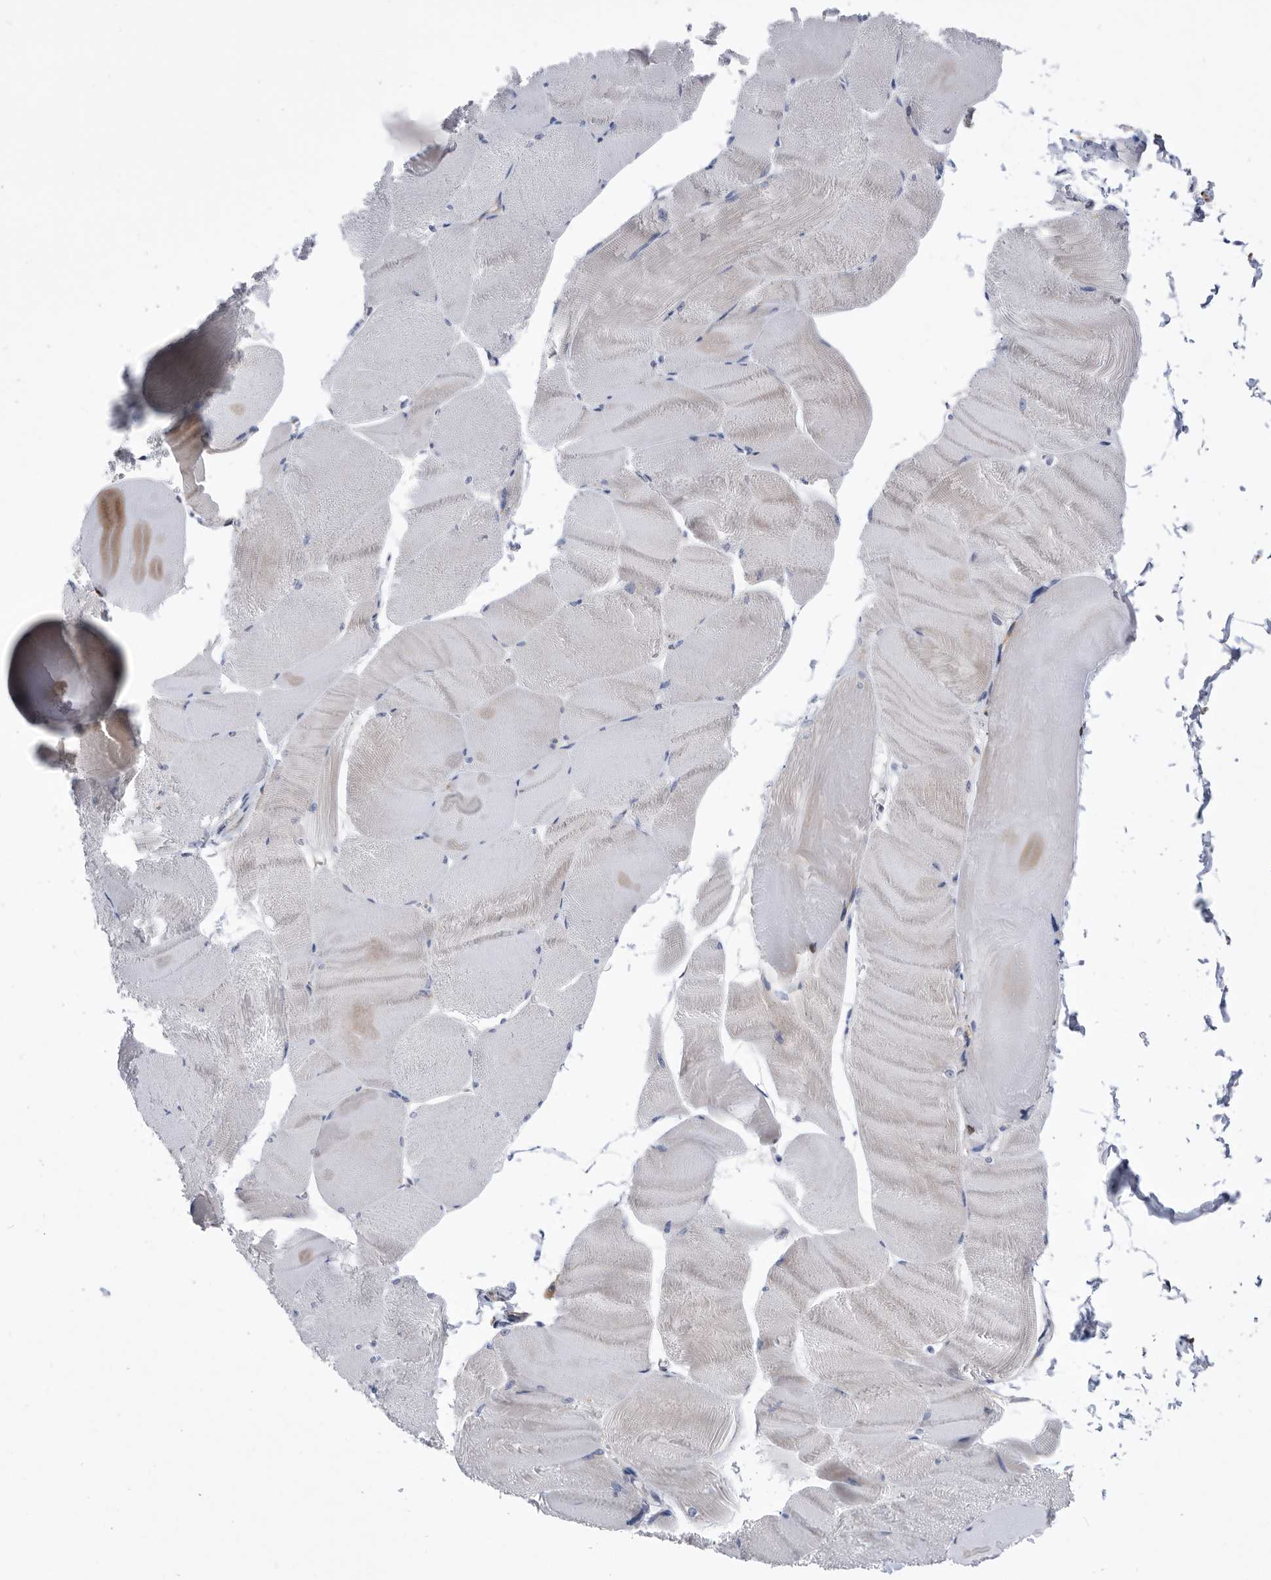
{"staining": {"intensity": "weak", "quantity": "25%-75%", "location": "cytoplasmic/membranous"}, "tissue": "skeletal muscle", "cell_type": "Myocytes", "image_type": "normal", "snomed": [{"axis": "morphology", "description": "Normal tissue, NOS"}, {"axis": "morphology", "description": "Basal cell carcinoma"}, {"axis": "topography", "description": "Skeletal muscle"}], "caption": "Protein staining by IHC exhibits weak cytoplasmic/membranous staining in about 25%-75% of myocytes in unremarkable skeletal muscle.", "gene": "BAIAP3", "patient": {"sex": "female", "age": 64}}